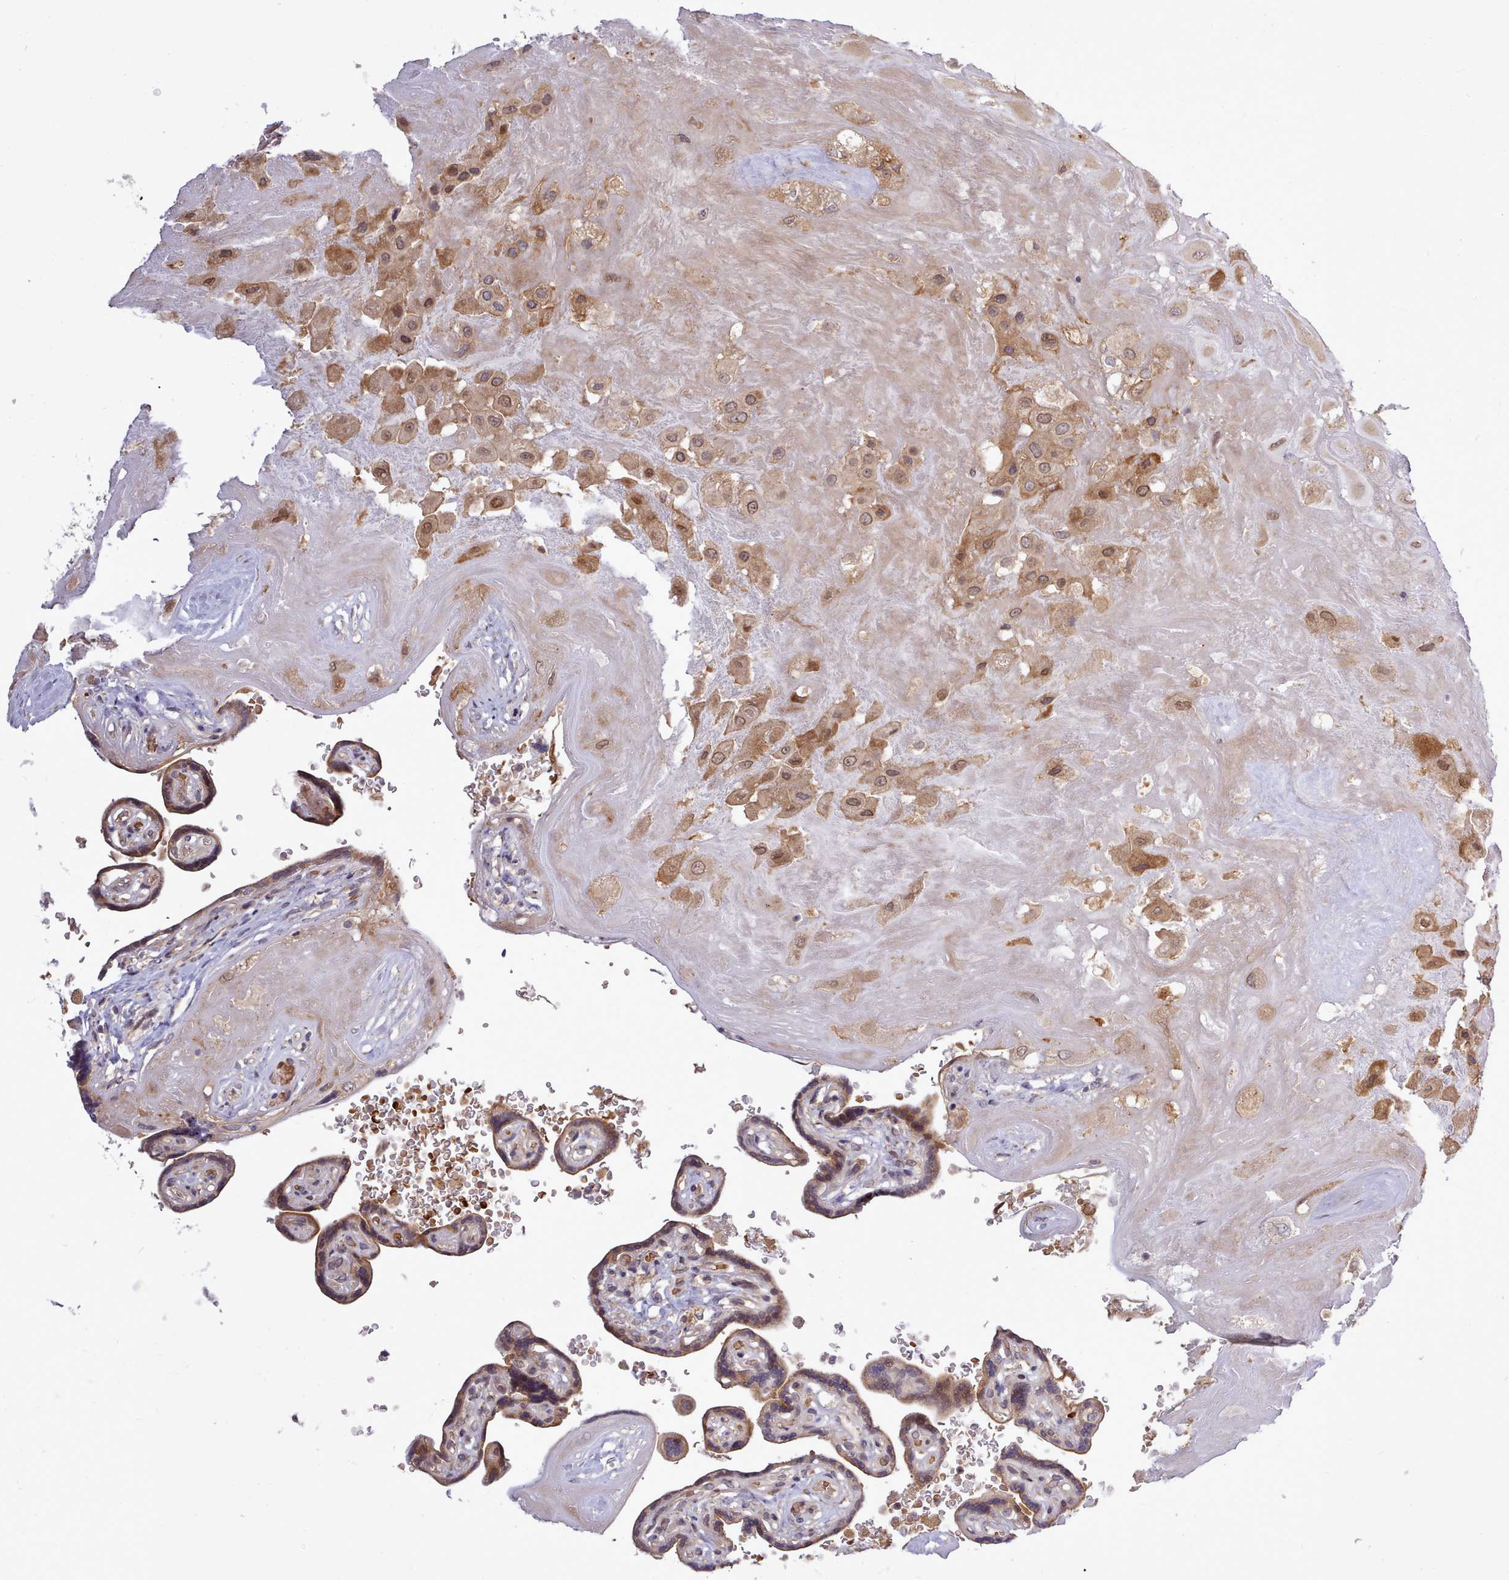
{"staining": {"intensity": "moderate", "quantity": ">75%", "location": "cytoplasmic/membranous,nuclear"}, "tissue": "placenta", "cell_type": "Decidual cells", "image_type": "normal", "snomed": [{"axis": "morphology", "description": "Normal tissue, NOS"}, {"axis": "topography", "description": "Placenta"}], "caption": "Moderate cytoplasmic/membranous,nuclear protein expression is seen in about >75% of decidual cells in placenta. The staining was performed using DAB (3,3'-diaminobenzidine) to visualize the protein expression in brown, while the nuclei were stained in blue with hematoxylin (Magnification: 20x).", "gene": "UBE2G1", "patient": {"sex": "female", "age": 32}}